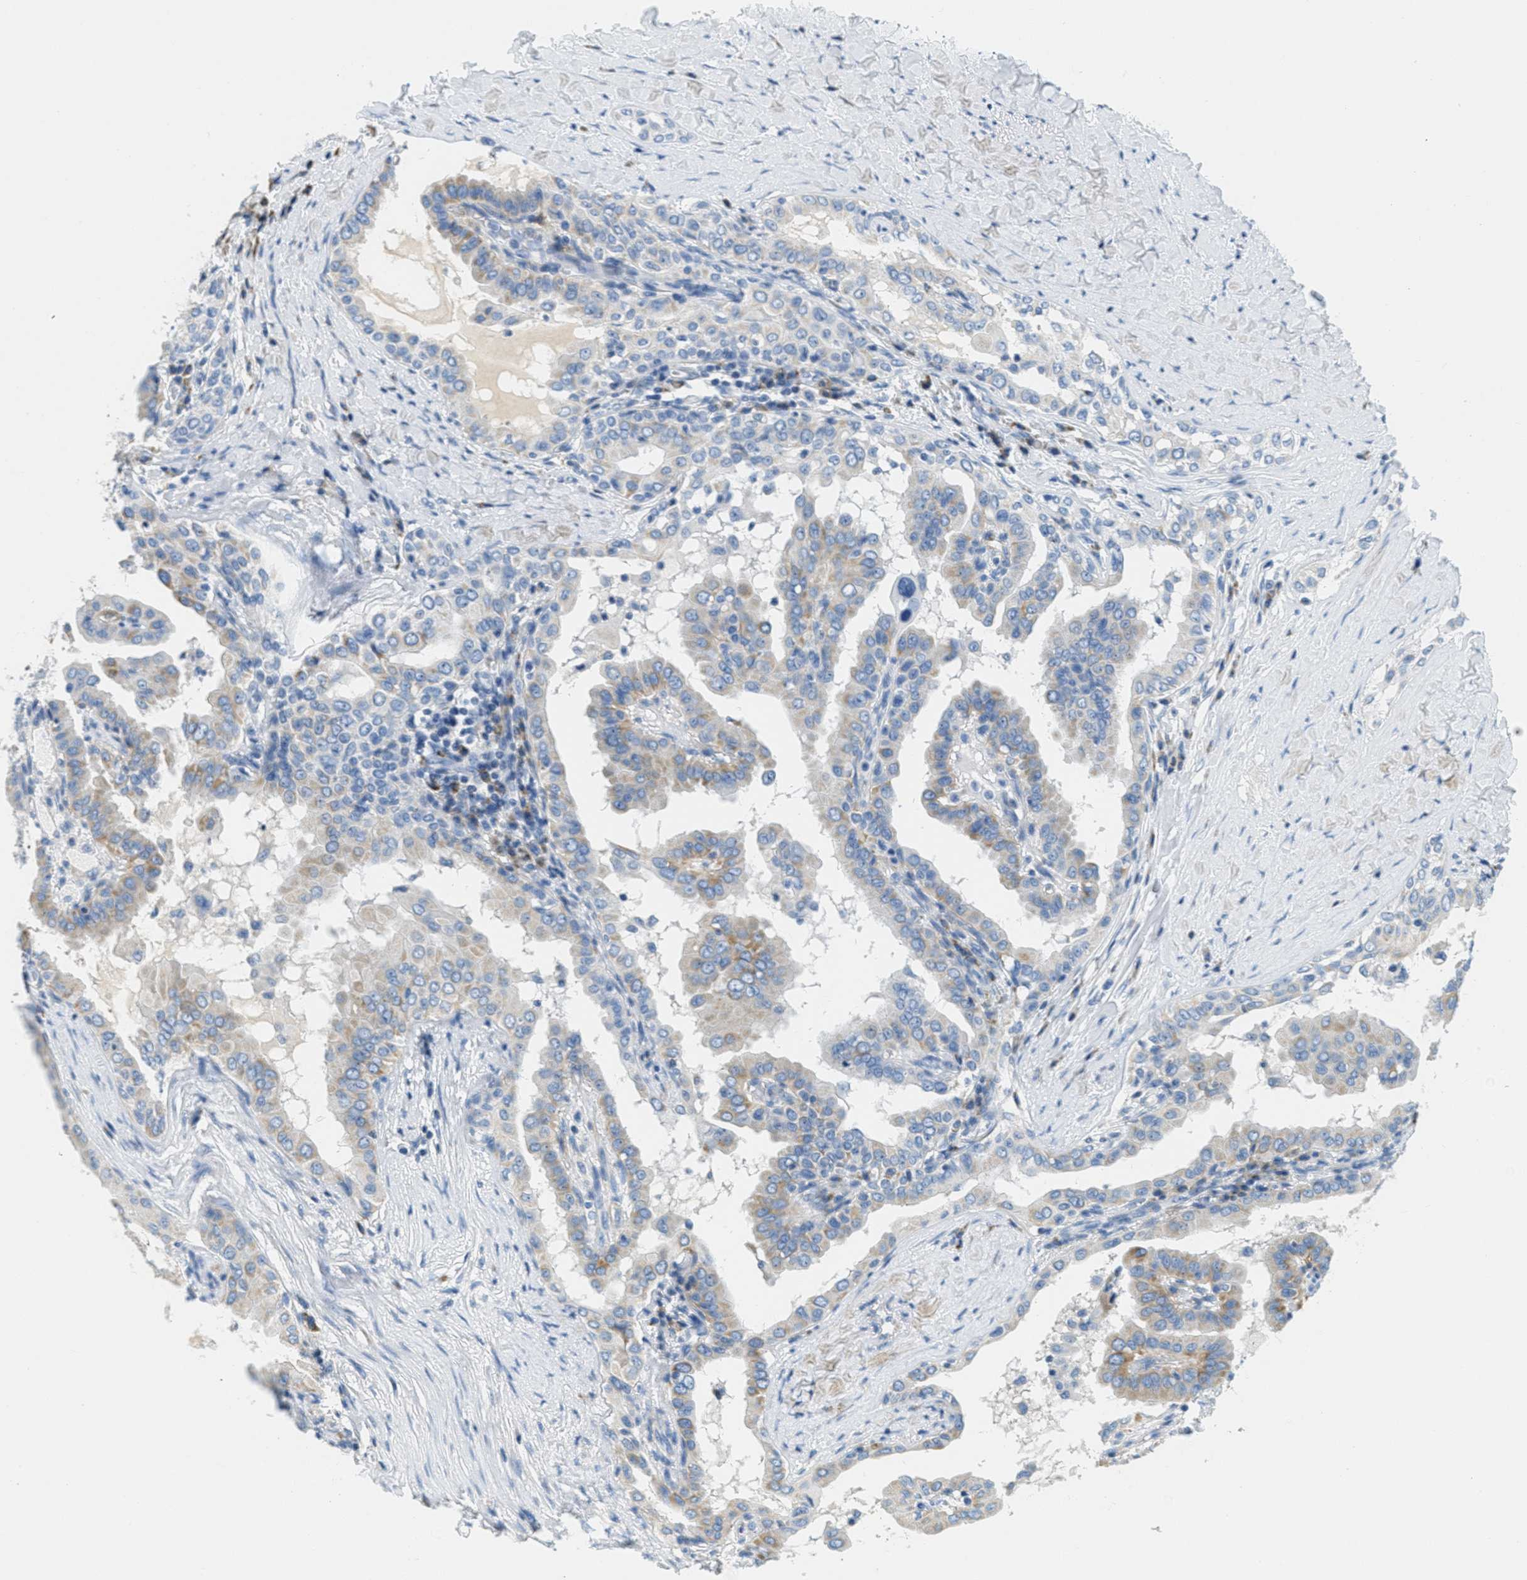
{"staining": {"intensity": "moderate", "quantity": "25%-75%", "location": "cytoplasmic/membranous"}, "tissue": "thyroid cancer", "cell_type": "Tumor cells", "image_type": "cancer", "snomed": [{"axis": "morphology", "description": "Papillary adenocarcinoma, NOS"}, {"axis": "topography", "description": "Thyroid gland"}], "caption": "Protein staining reveals moderate cytoplasmic/membranous expression in approximately 25%-75% of tumor cells in thyroid papillary adenocarcinoma.", "gene": "CA4", "patient": {"sex": "male", "age": 33}}